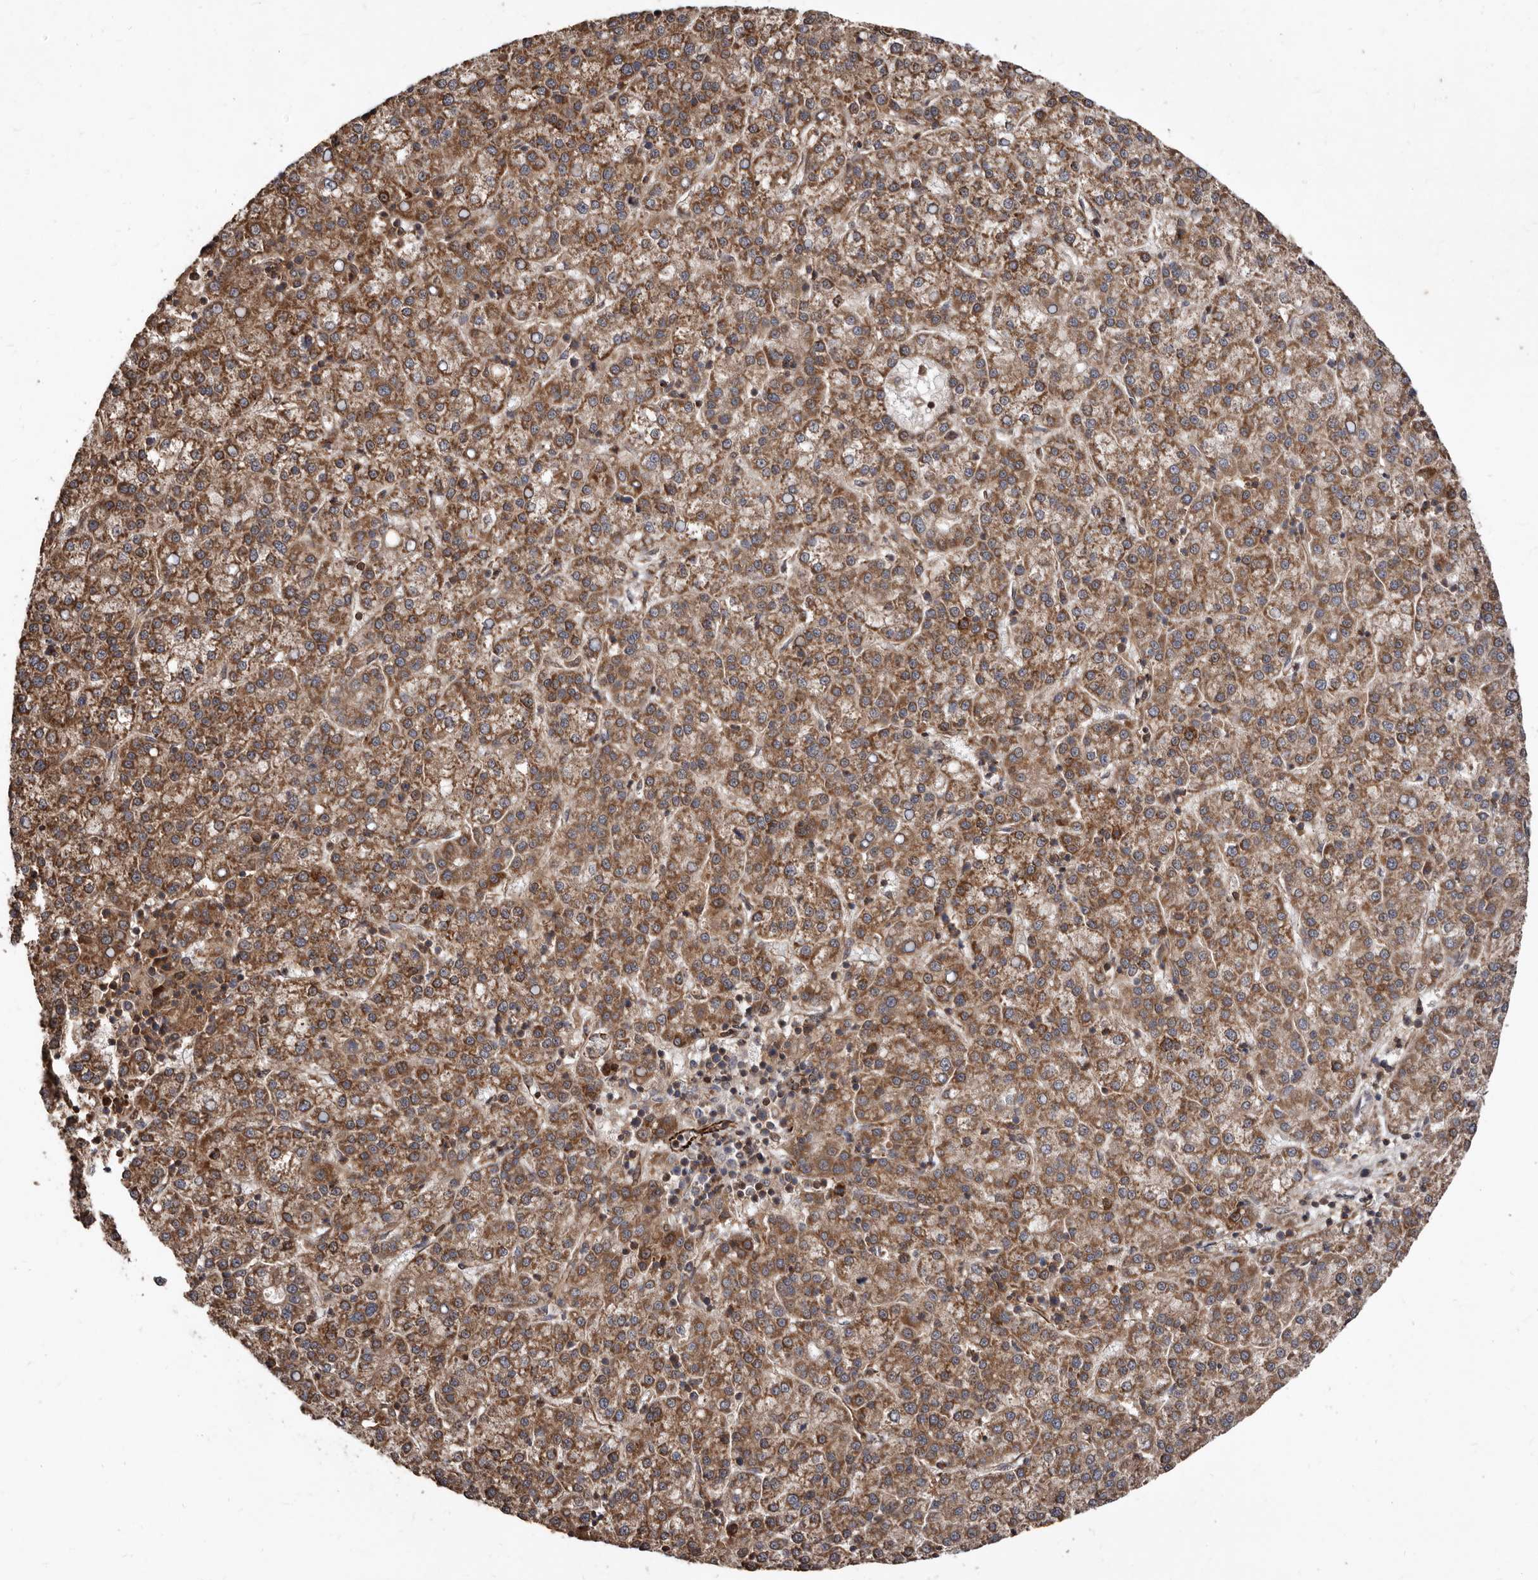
{"staining": {"intensity": "moderate", "quantity": ">75%", "location": "cytoplasmic/membranous"}, "tissue": "liver cancer", "cell_type": "Tumor cells", "image_type": "cancer", "snomed": [{"axis": "morphology", "description": "Carcinoma, Hepatocellular, NOS"}, {"axis": "topography", "description": "Liver"}], "caption": "Approximately >75% of tumor cells in hepatocellular carcinoma (liver) reveal moderate cytoplasmic/membranous protein staining as visualized by brown immunohistochemical staining.", "gene": "FLAD1", "patient": {"sex": "female", "age": 58}}